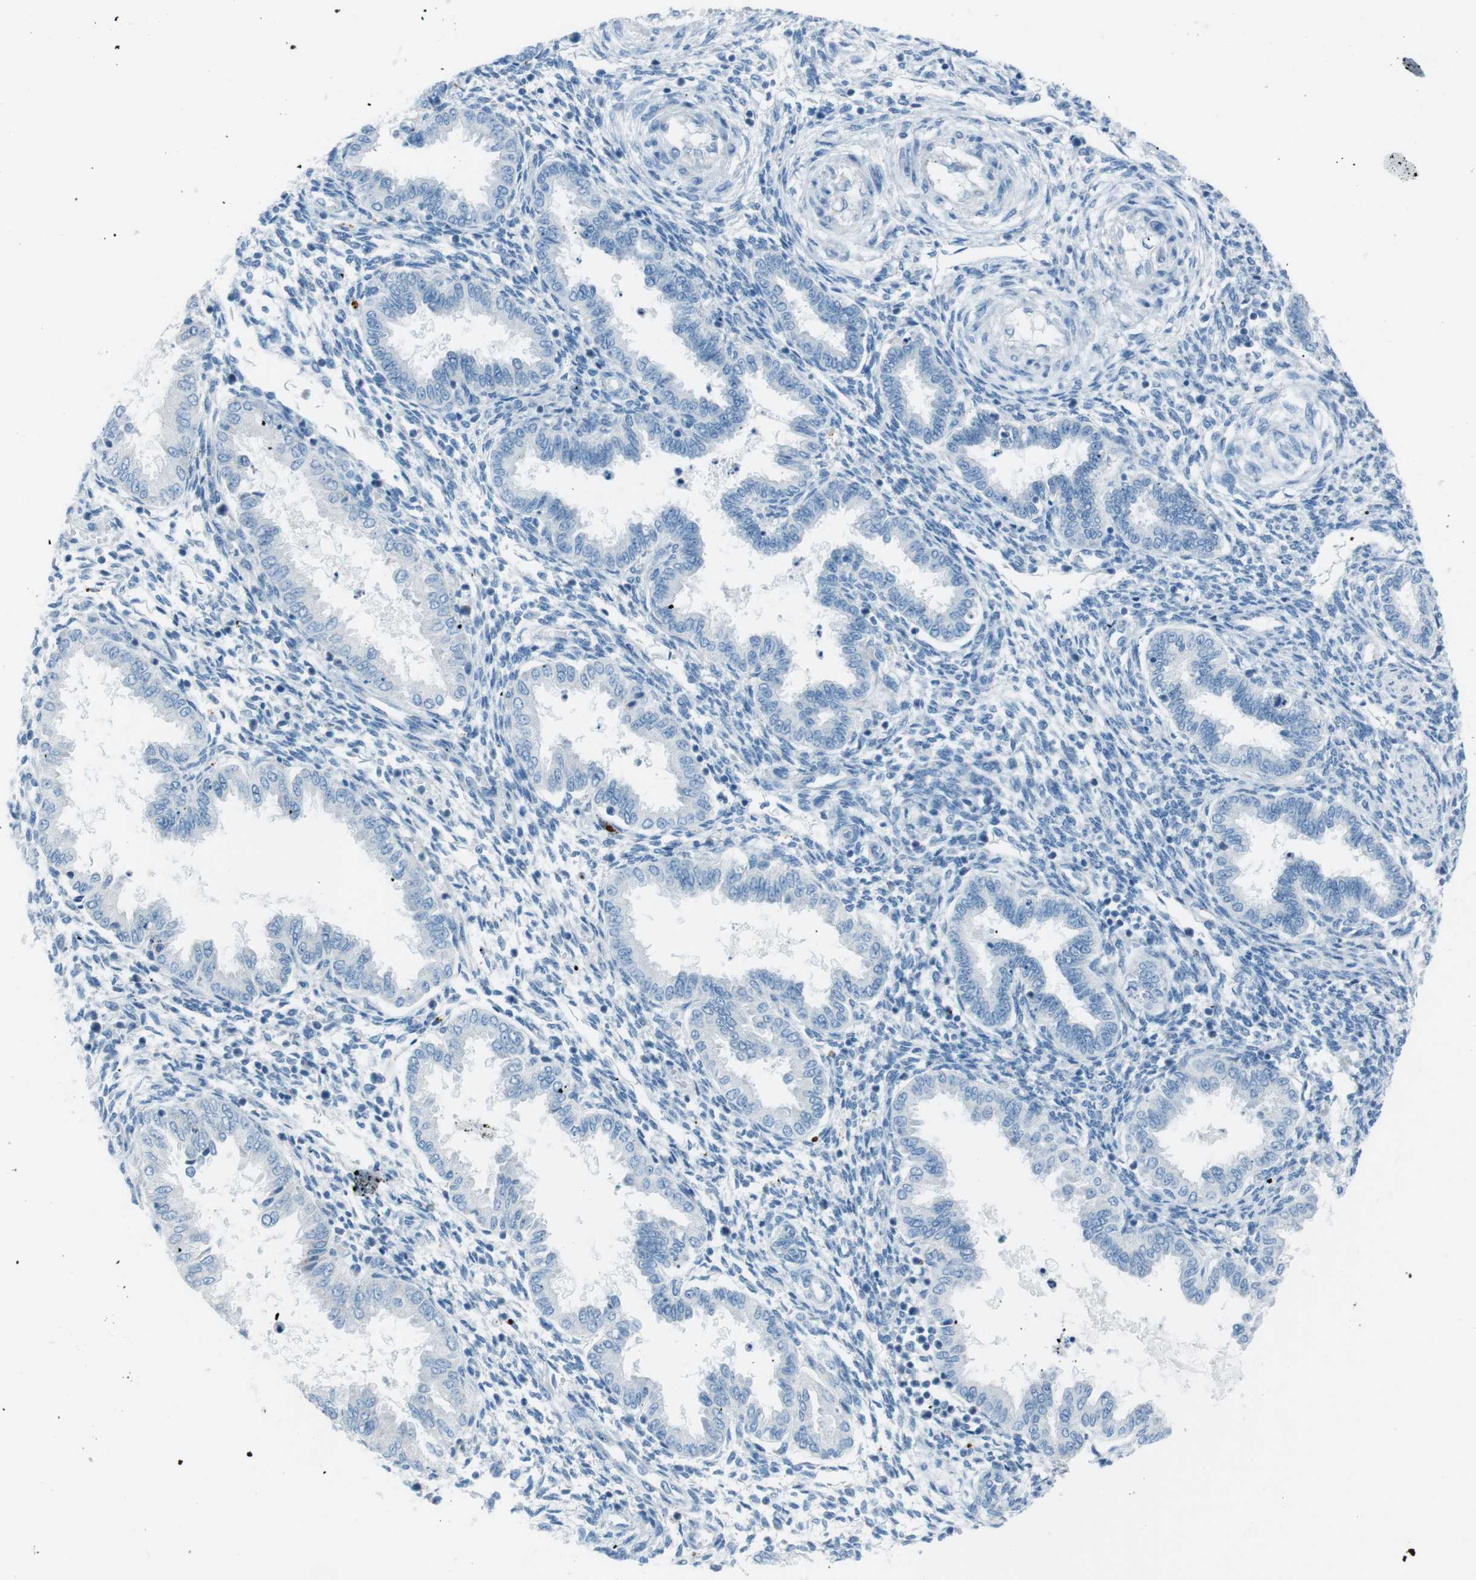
{"staining": {"intensity": "negative", "quantity": "none", "location": "none"}, "tissue": "endometrium", "cell_type": "Cells in endometrial stroma", "image_type": "normal", "snomed": [{"axis": "morphology", "description": "Normal tissue, NOS"}, {"axis": "topography", "description": "Endometrium"}], "caption": "DAB (3,3'-diaminobenzidine) immunohistochemical staining of benign human endometrium reveals no significant staining in cells in endometrial stroma. (Brightfield microscopy of DAB (3,3'-diaminobenzidine) immunohistochemistry at high magnification).", "gene": "DNAJA3", "patient": {"sex": "female", "age": 33}}